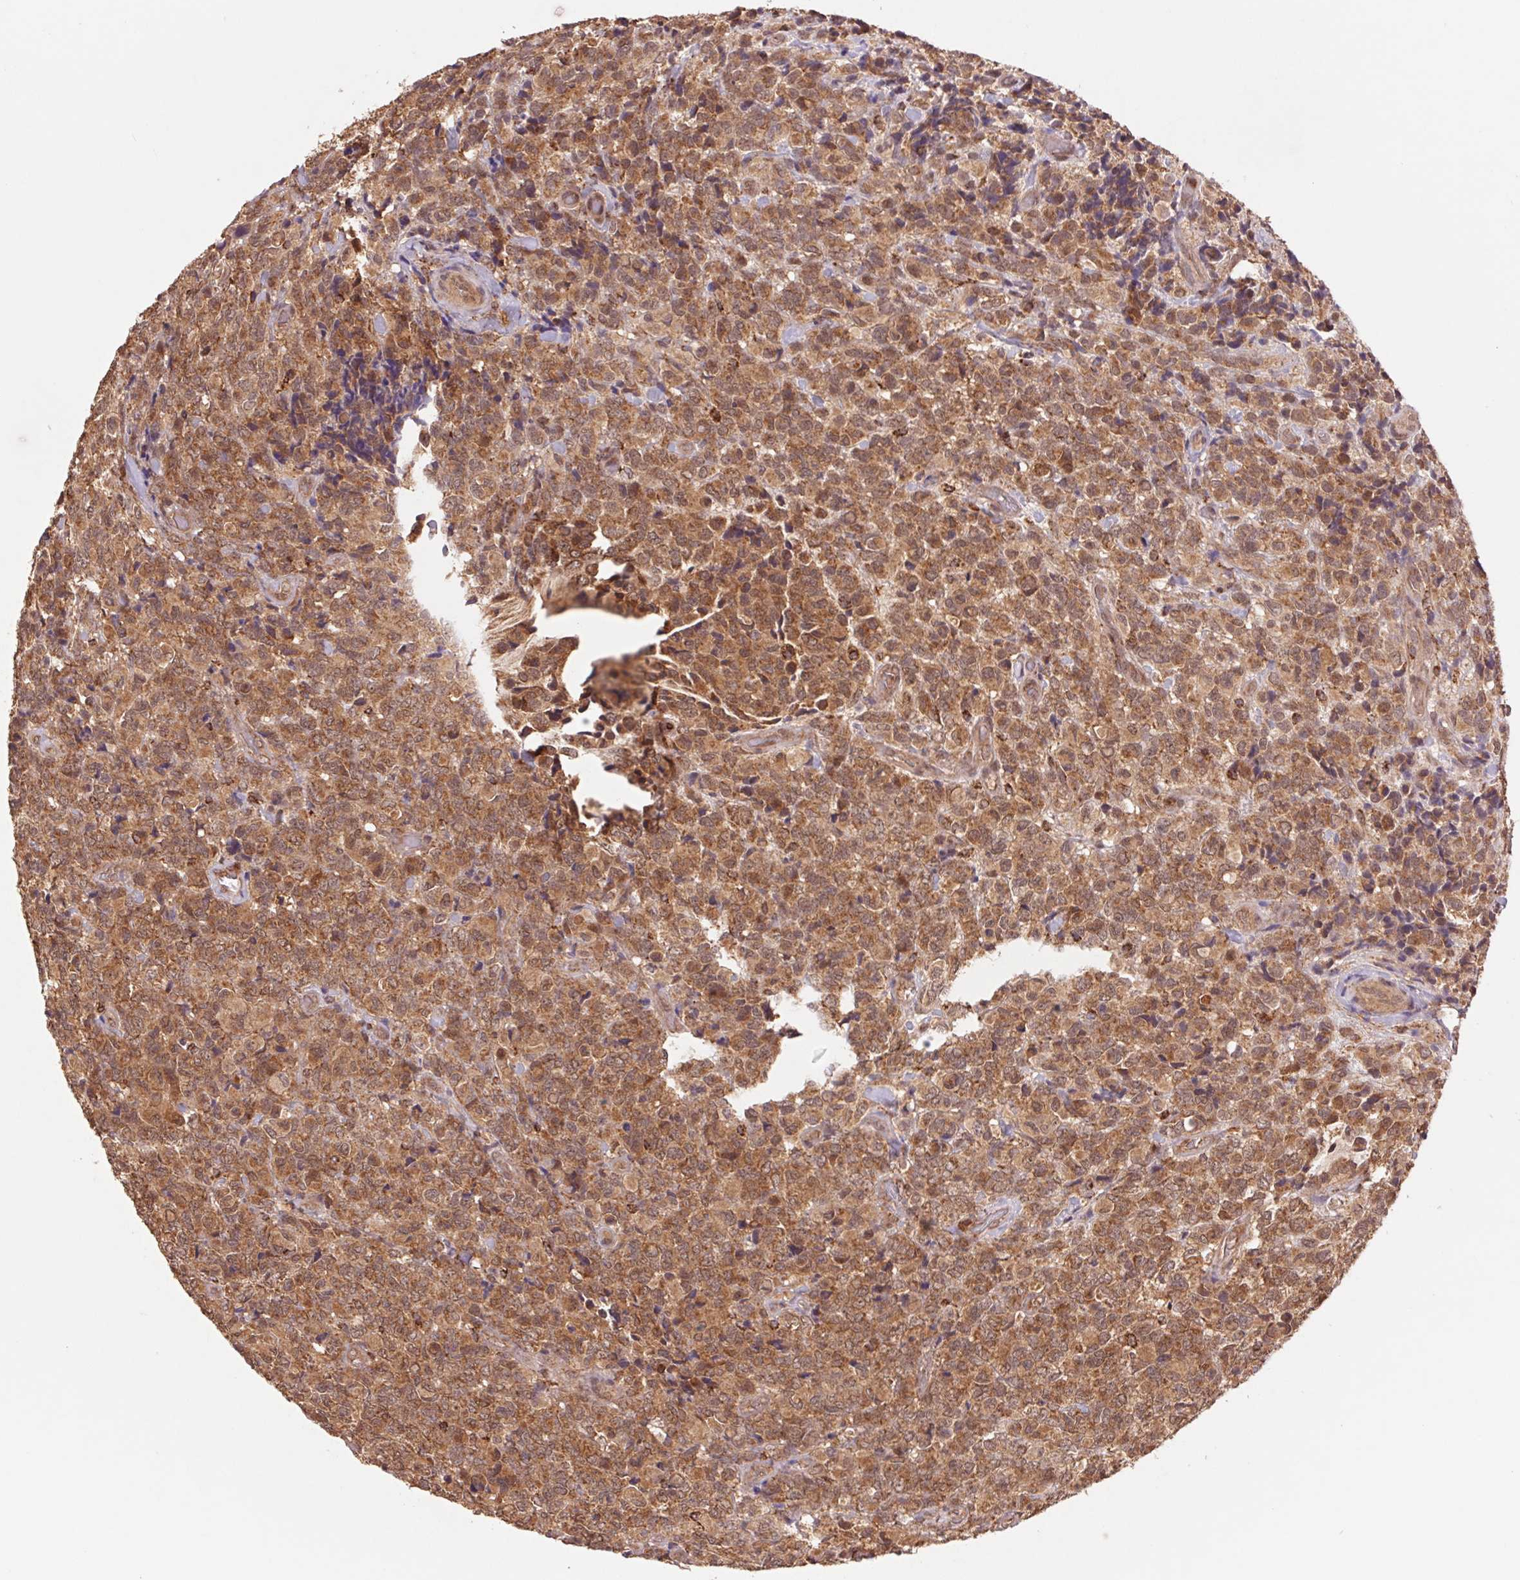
{"staining": {"intensity": "moderate", "quantity": ">75%", "location": "cytoplasmic/membranous"}, "tissue": "glioma", "cell_type": "Tumor cells", "image_type": "cancer", "snomed": [{"axis": "morphology", "description": "Glioma, malignant, High grade"}, {"axis": "topography", "description": "Brain"}], "caption": "Malignant glioma (high-grade) stained with immunohistochemistry (IHC) demonstrates moderate cytoplasmic/membranous positivity in approximately >75% of tumor cells.", "gene": "URM1", "patient": {"sex": "male", "age": 39}}